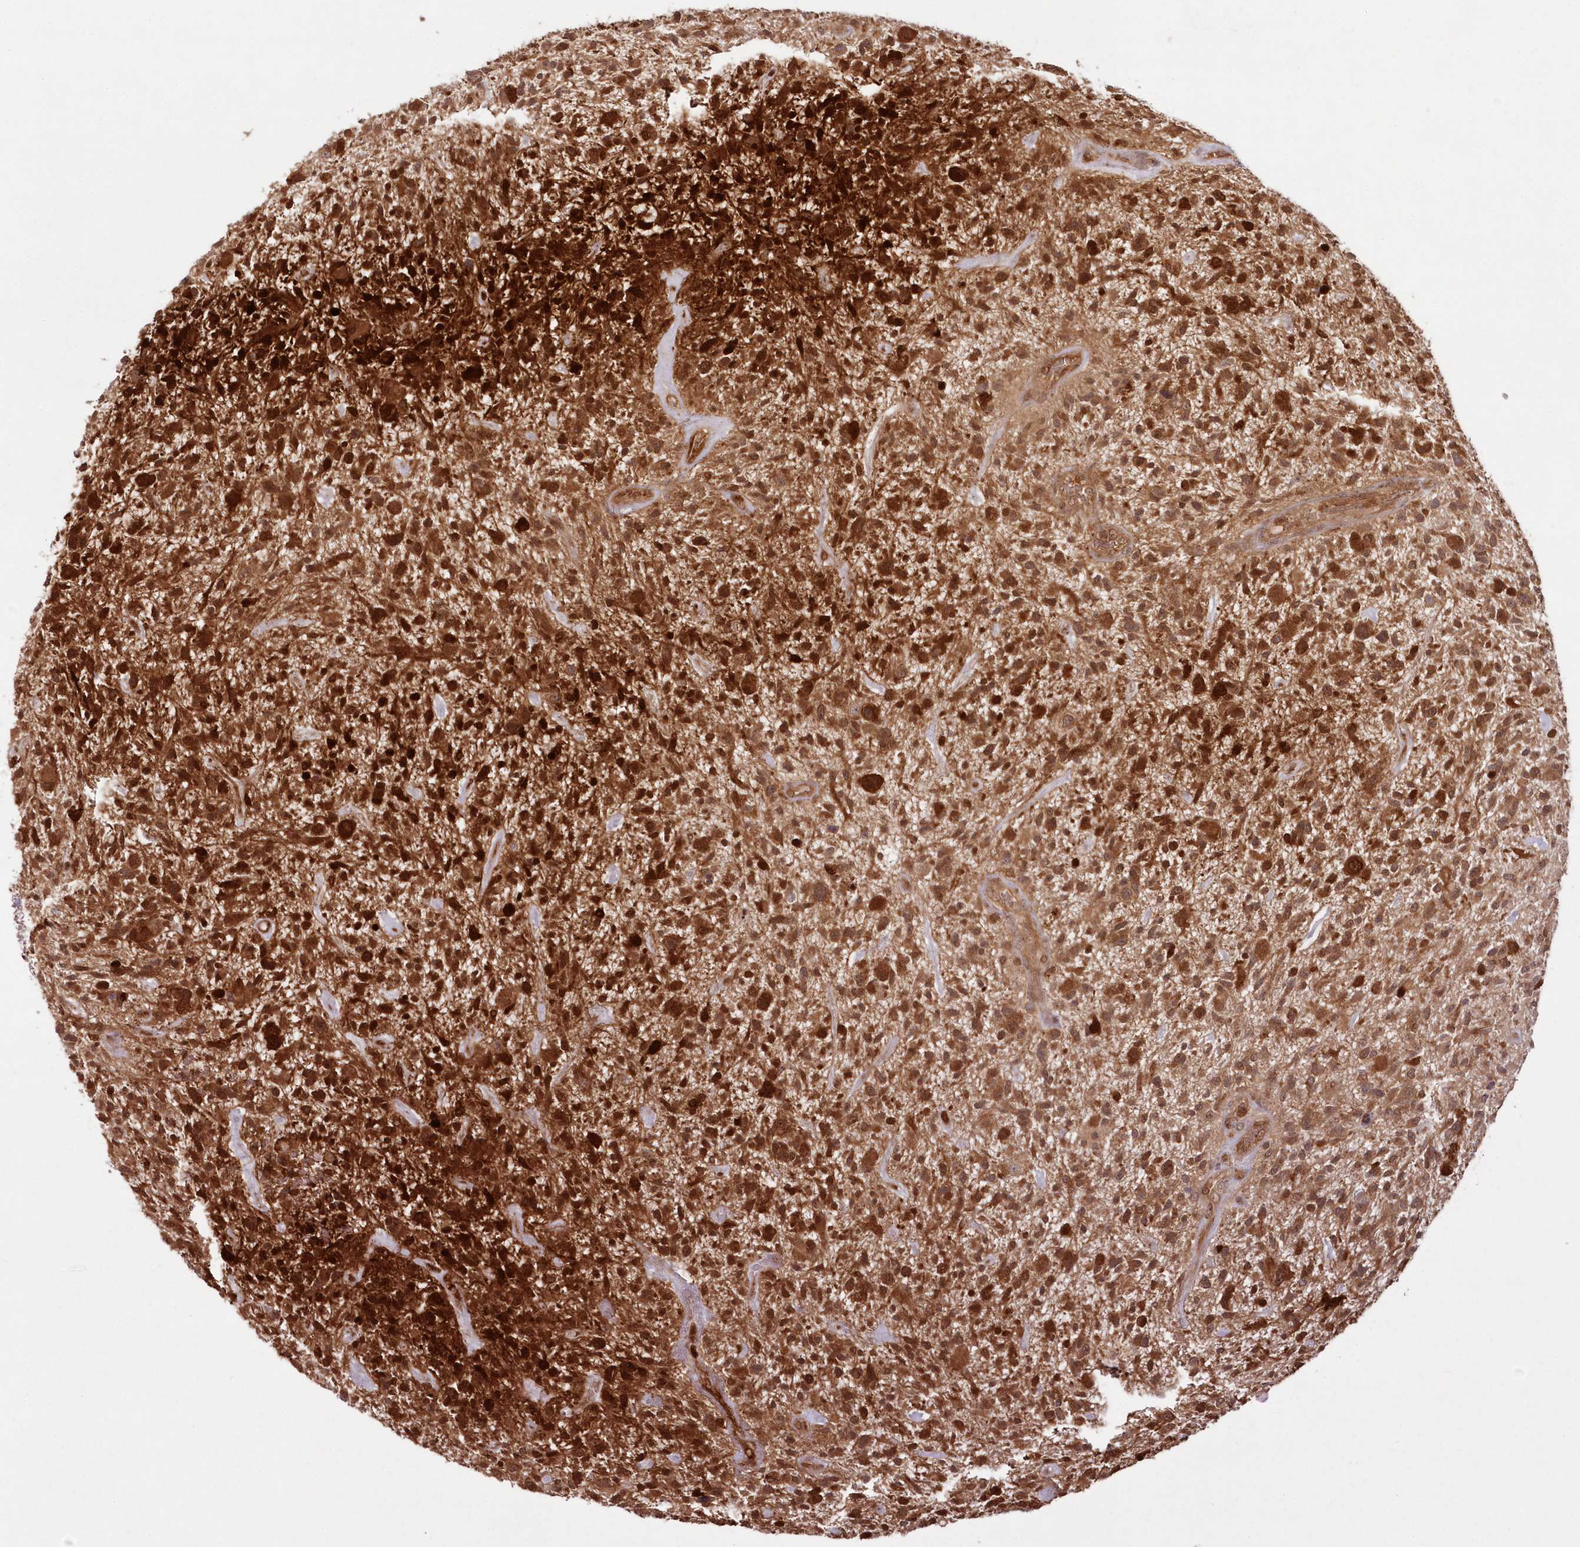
{"staining": {"intensity": "strong", "quantity": ">75%", "location": "cytoplasmic/membranous,nuclear"}, "tissue": "glioma", "cell_type": "Tumor cells", "image_type": "cancer", "snomed": [{"axis": "morphology", "description": "Glioma, malignant, High grade"}, {"axis": "topography", "description": "Brain"}], "caption": "IHC of human glioma demonstrates high levels of strong cytoplasmic/membranous and nuclear positivity in approximately >75% of tumor cells.", "gene": "GBE1", "patient": {"sex": "male", "age": 47}}